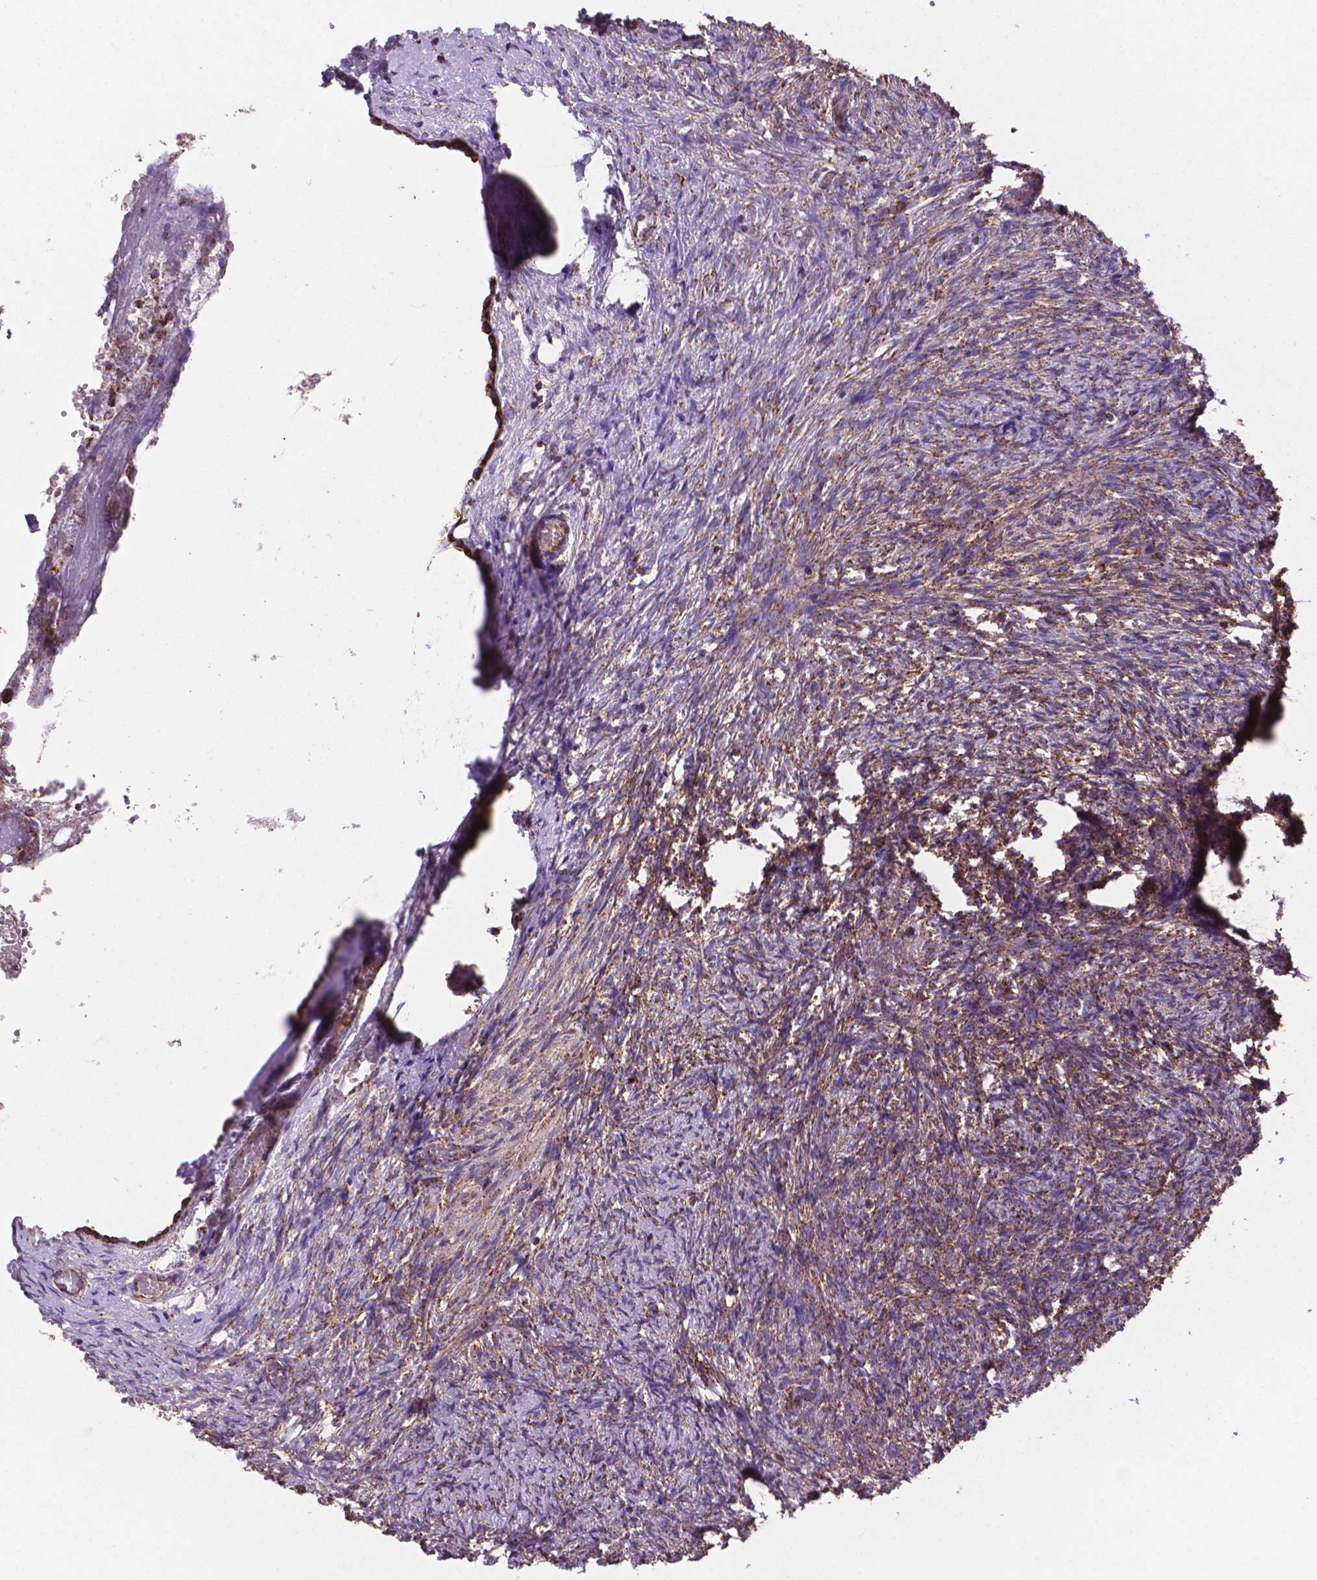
{"staining": {"intensity": "moderate", "quantity": ">75%", "location": "cytoplasmic/membranous"}, "tissue": "ovary", "cell_type": "Ovarian stroma cells", "image_type": "normal", "snomed": [{"axis": "morphology", "description": "Normal tissue, NOS"}, {"axis": "topography", "description": "Ovary"}], "caption": "Moderate cytoplasmic/membranous expression is identified in about >75% of ovarian stroma cells in unremarkable ovary. (brown staining indicates protein expression, while blue staining denotes nuclei).", "gene": "HSPD1", "patient": {"sex": "female", "age": 46}}